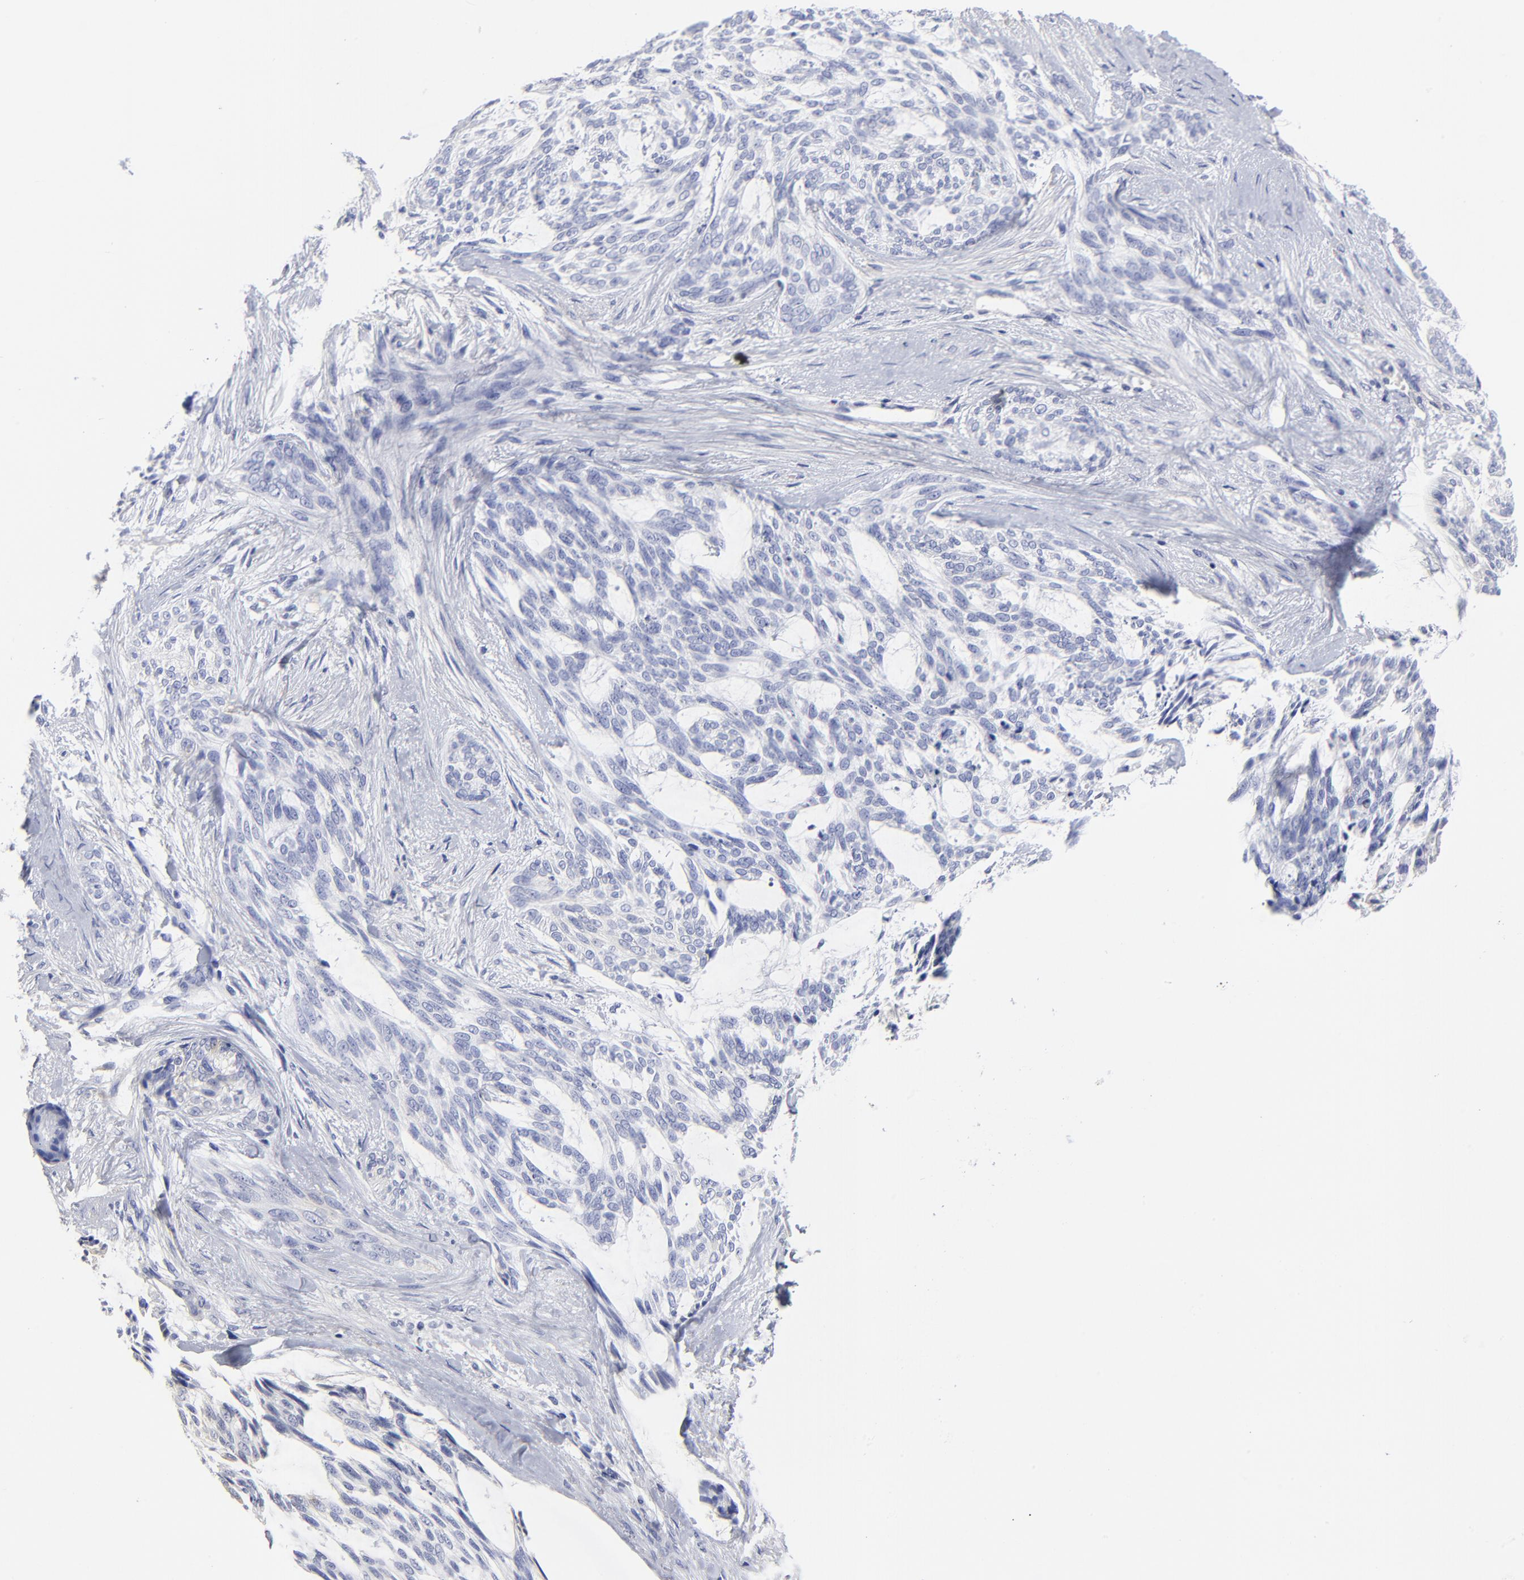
{"staining": {"intensity": "negative", "quantity": "none", "location": "none"}, "tissue": "skin cancer", "cell_type": "Tumor cells", "image_type": "cancer", "snomed": [{"axis": "morphology", "description": "Normal tissue, NOS"}, {"axis": "morphology", "description": "Basal cell carcinoma"}, {"axis": "topography", "description": "Skin"}], "caption": "Protein analysis of skin cancer (basal cell carcinoma) displays no significant expression in tumor cells. (DAB IHC visualized using brightfield microscopy, high magnification).", "gene": "DCN", "patient": {"sex": "female", "age": 71}}